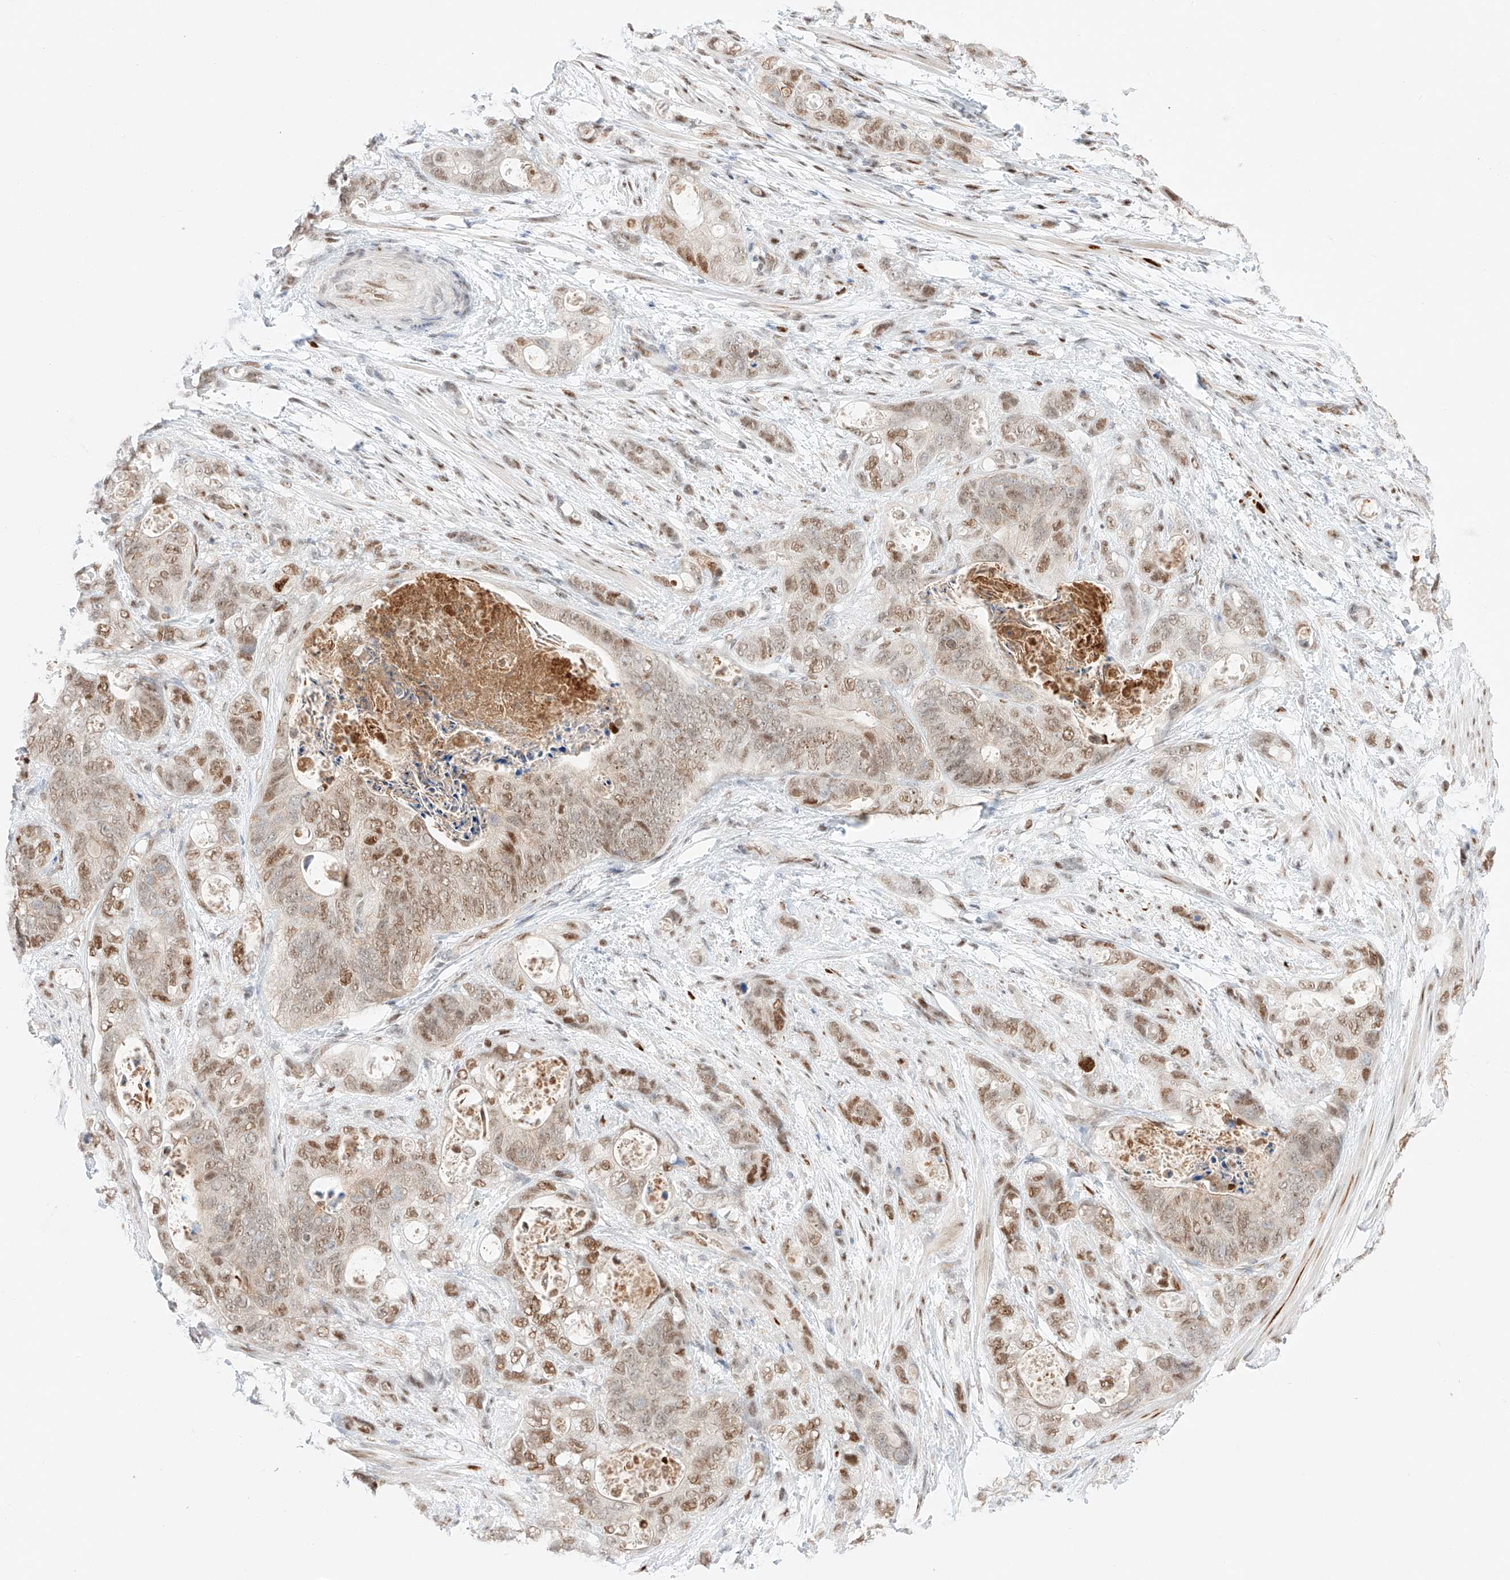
{"staining": {"intensity": "moderate", "quantity": "25%-75%", "location": "nuclear"}, "tissue": "stomach cancer", "cell_type": "Tumor cells", "image_type": "cancer", "snomed": [{"axis": "morphology", "description": "Normal tissue, NOS"}, {"axis": "morphology", "description": "Adenocarcinoma, NOS"}, {"axis": "topography", "description": "Stomach"}], "caption": "Immunohistochemistry (IHC) micrograph of neoplastic tissue: stomach cancer (adenocarcinoma) stained using IHC displays medium levels of moderate protein expression localized specifically in the nuclear of tumor cells, appearing as a nuclear brown color.", "gene": "APIP", "patient": {"sex": "female", "age": 89}}